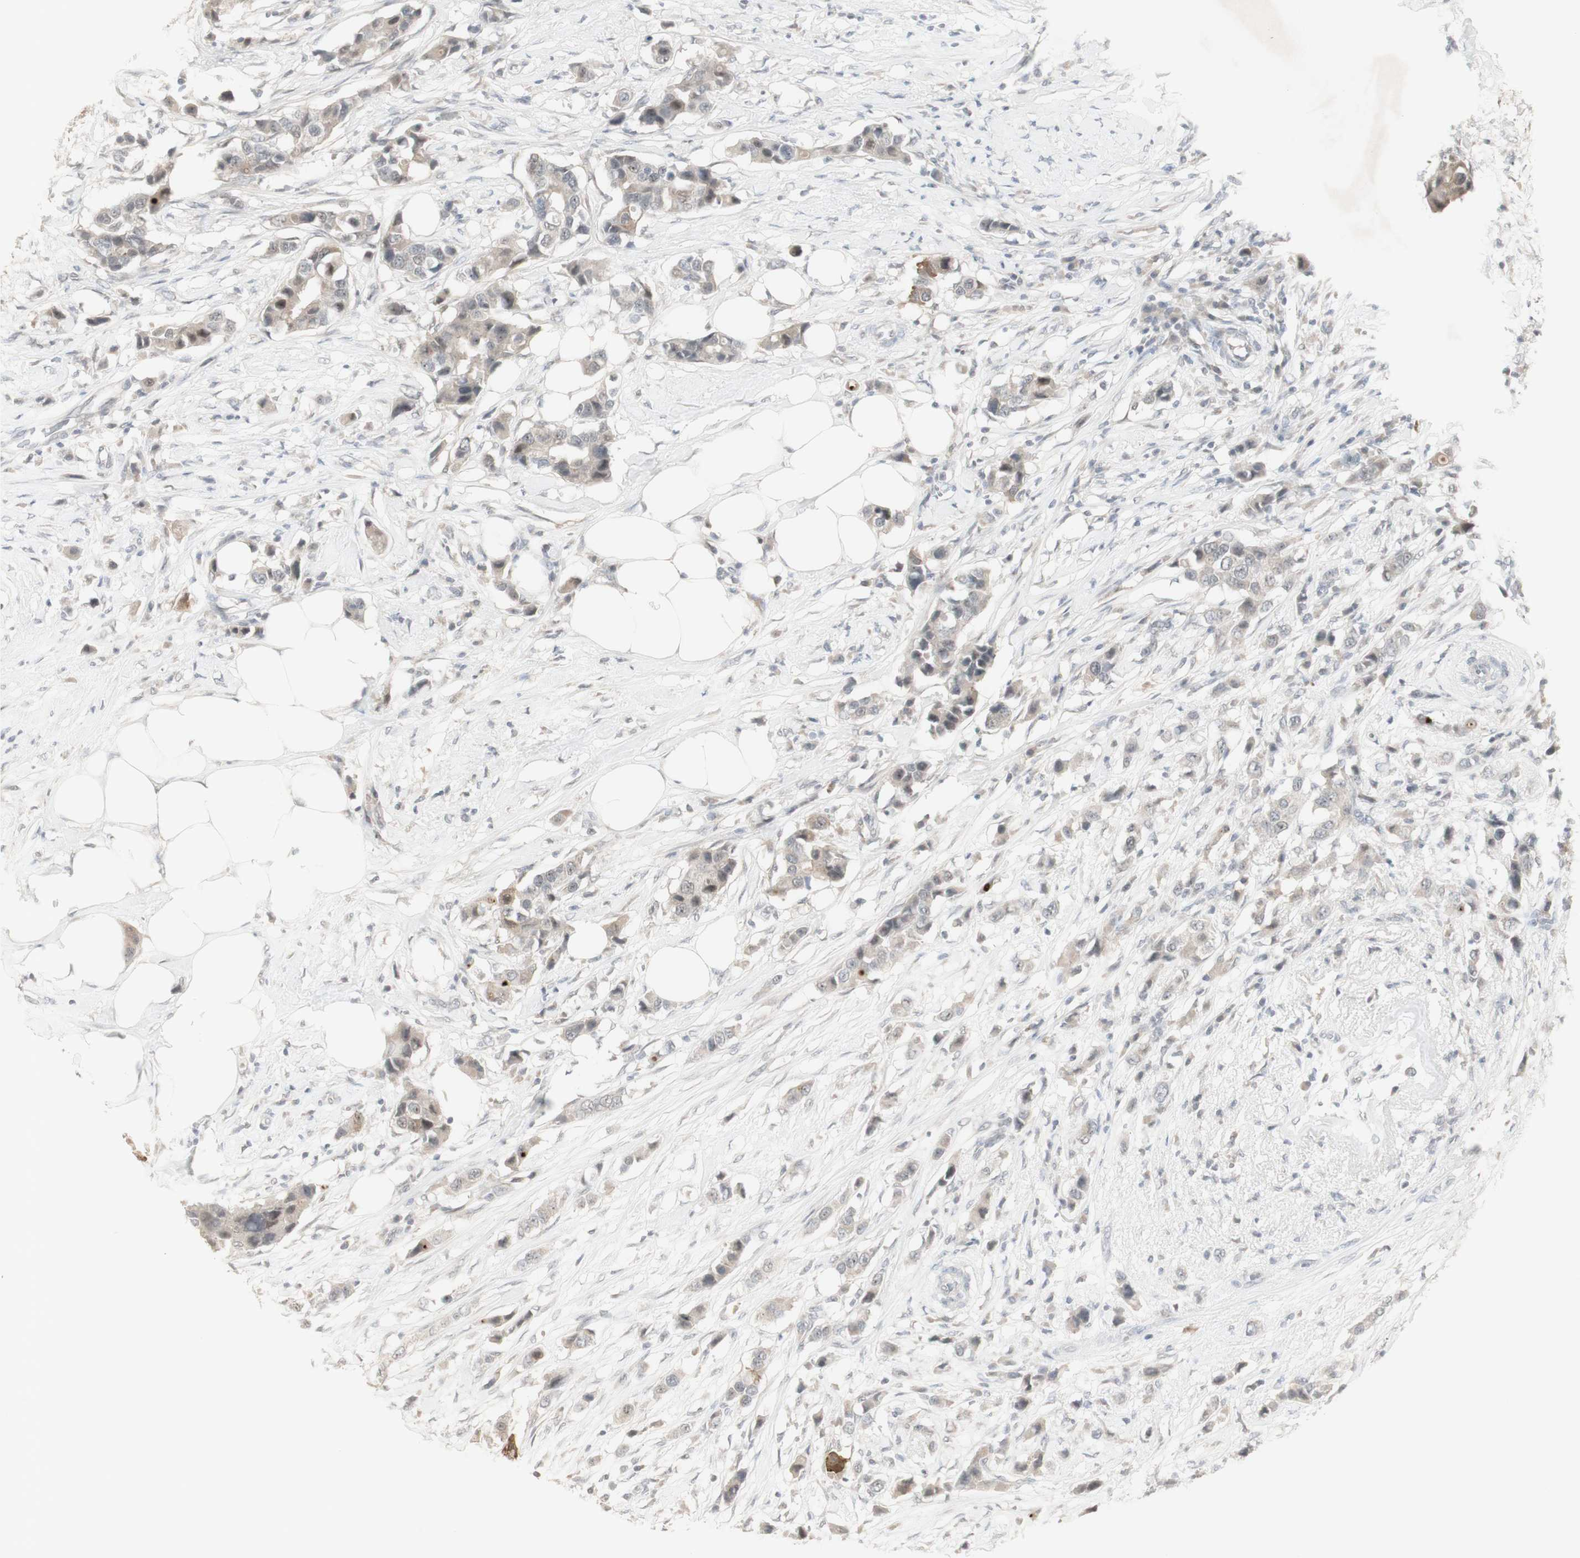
{"staining": {"intensity": "moderate", "quantity": "<25%", "location": "cytoplasmic/membranous"}, "tissue": "breast cancer", "cell_type": "Tumor cells", "image_type": "cancer", "snomed": [{"axis": "morphology", "description": "Normal tissue, NOS"}, {"axis": "morphology", "description": "Duct carcinoma"}, {"axis": "topography", "description": "Breast"}], "caption": "Protein expression analysis of human intraductal carcinoma (breast) reveals moderate cytoplasmic/membranous staining in approximately <25% of tumor cells.", "gene": "C1orf116", "patient": {"sex": "female", "age": 50}}